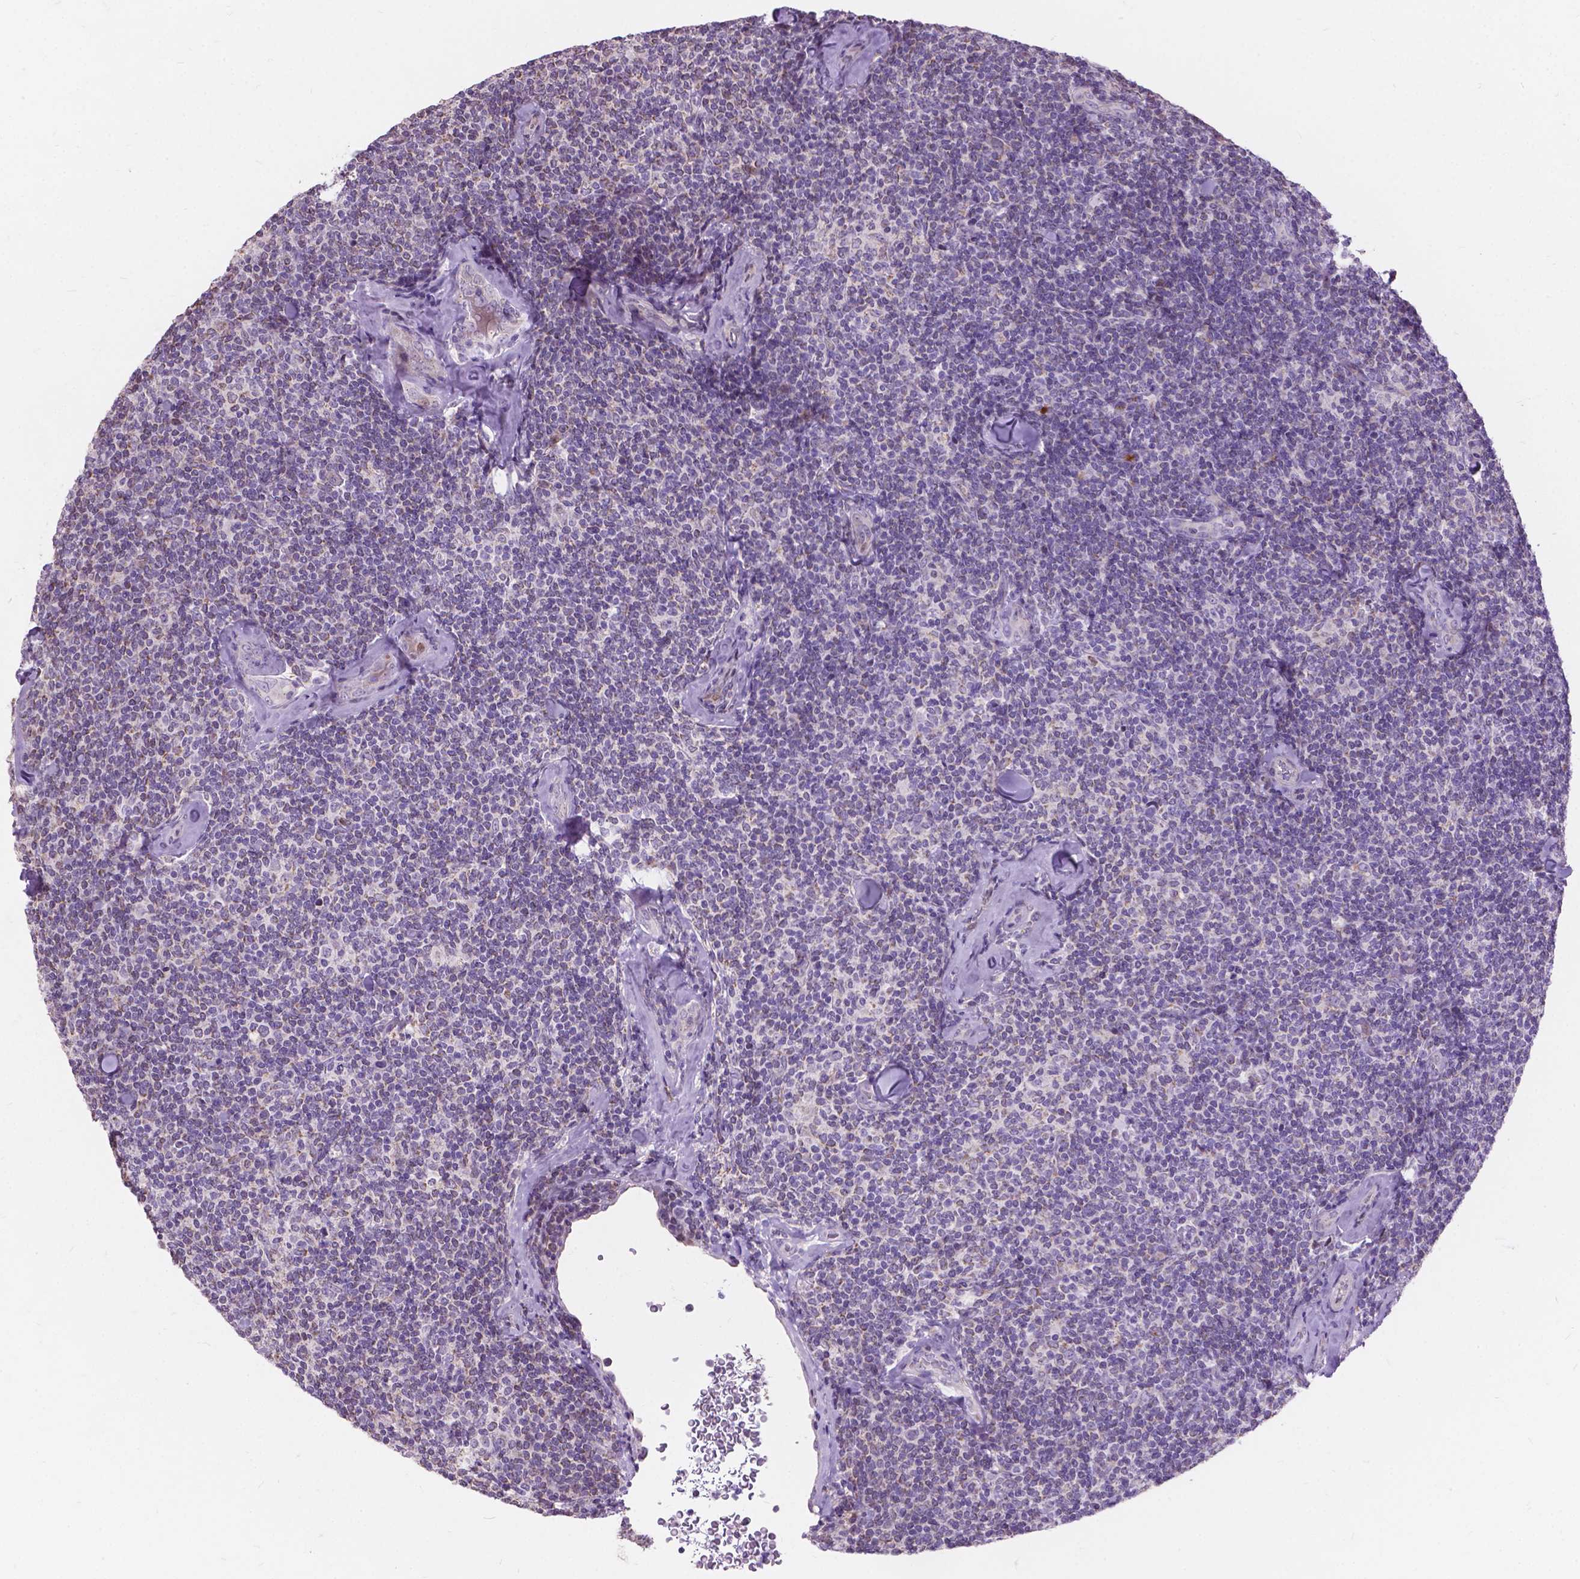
{"staining": {"intensity": "negative", "quantity": "none", "location": "none"}, "tissue": "lymphoma", "cell_type": "Tumor cells", "image_type": "cancer", "snomed": [{"axis": "morphology", "description": "Malignant lymphoma, non-Hodgkin's type, Low grade"}, {"axis": "topography", "description": "Lymph node"}], "caption": "IHC photomicrograph of human malignant lymphoma, non-Hodgkin's type (low-grade) stained for a protein (brown), which shows no expression in tumor cells.", "gene": "MYH14", "patient": {"sex": "female", "age": 56}}